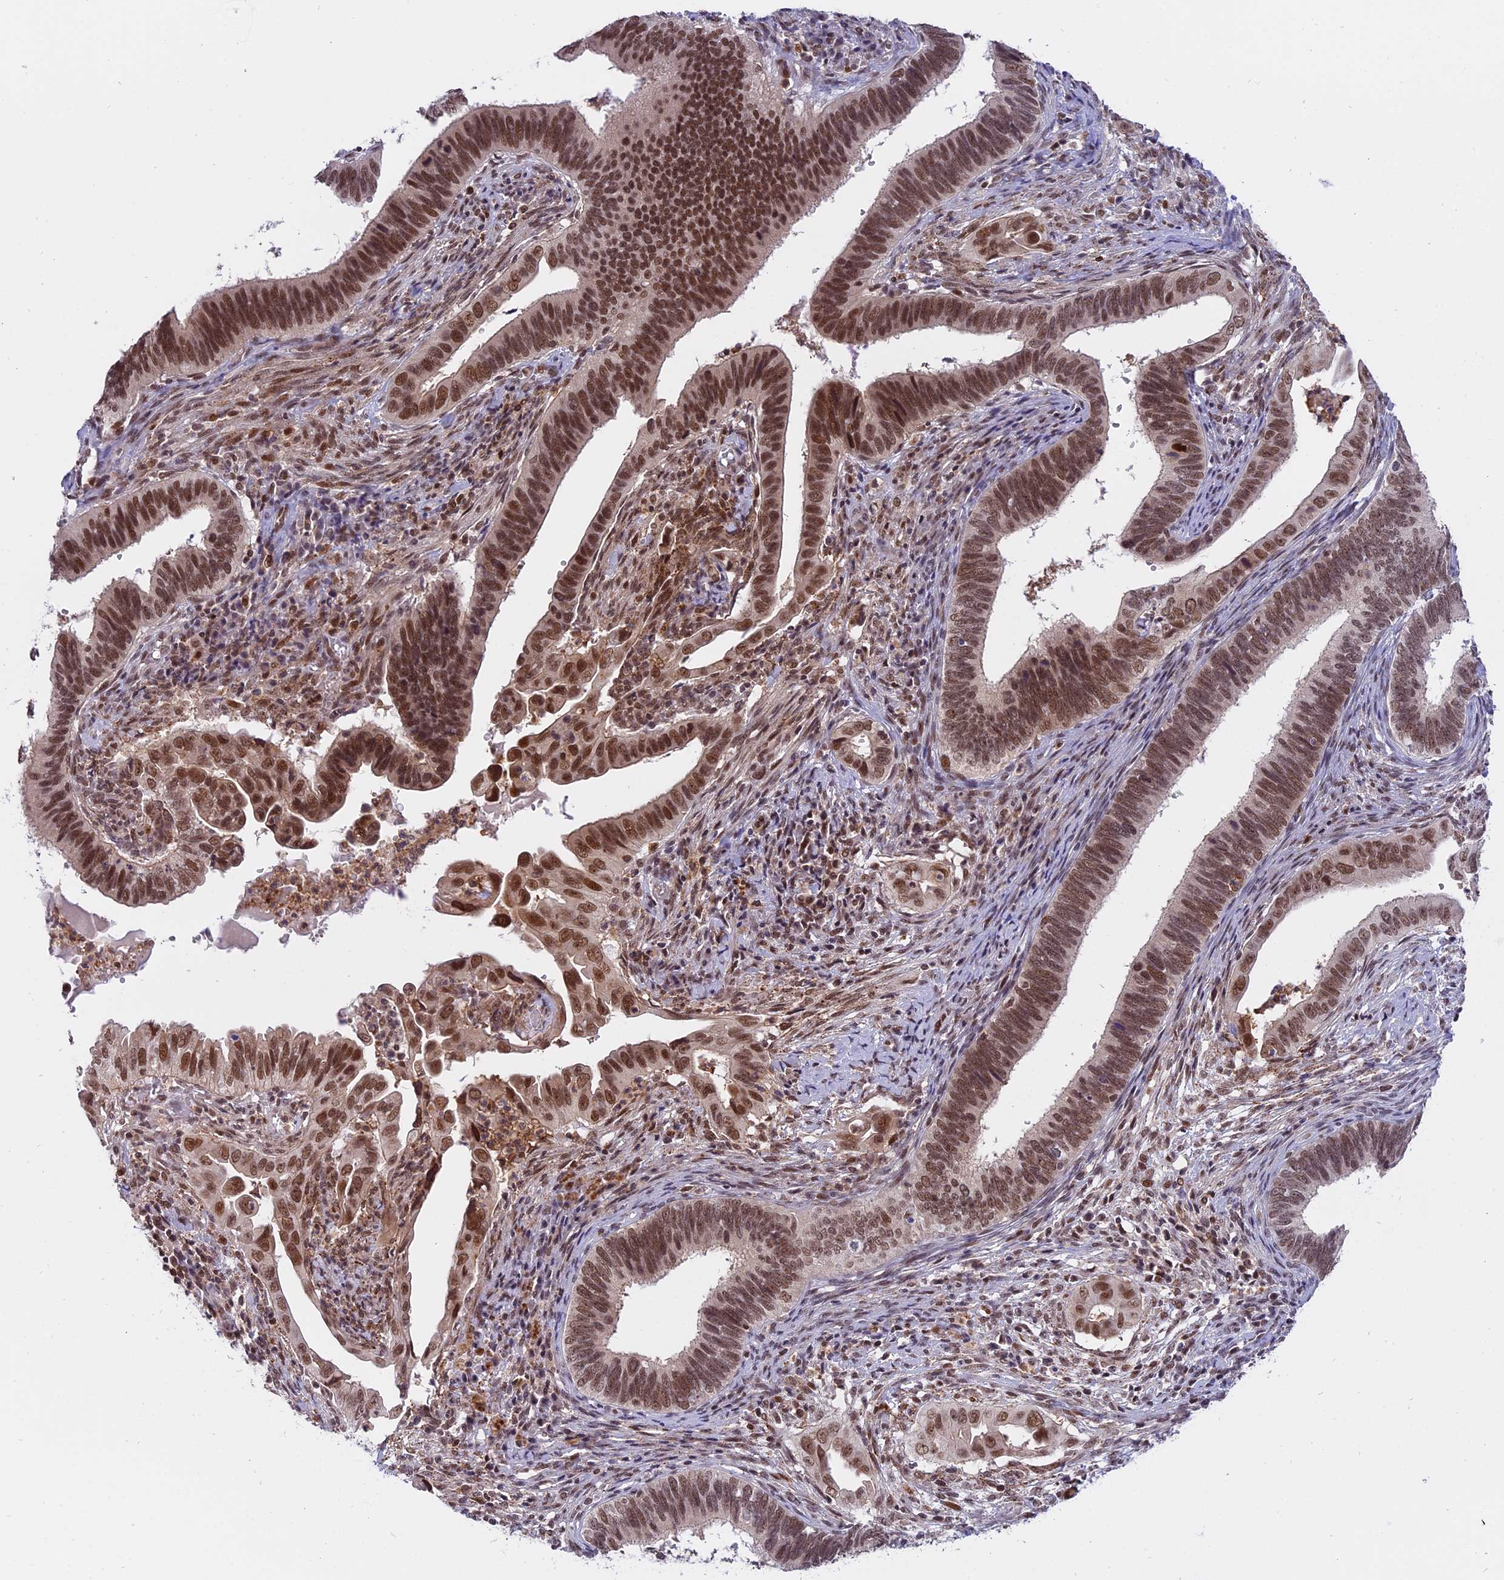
{"staining": {"intensity": "strong", "quantity": ">75%", "location": "nuclear"}, "tissue": "cervical cancer", "cell_type": "Tumor cells", "image_type": "cancer", "snomed": [{"axis": "morphology", "description": "Adenocarcinoma, NOS"}, {"axis": "topography", "description": "Cervix"}], "caption": "Cervical cancer (adenocarcinoma) stained with DAB immunohistochemistry (IHC) displays high levels of strong nuclear expression in approximately >75% of tumor cells.", "gene": "TADA3", "patient": {"sex": "female", "age": 42}}